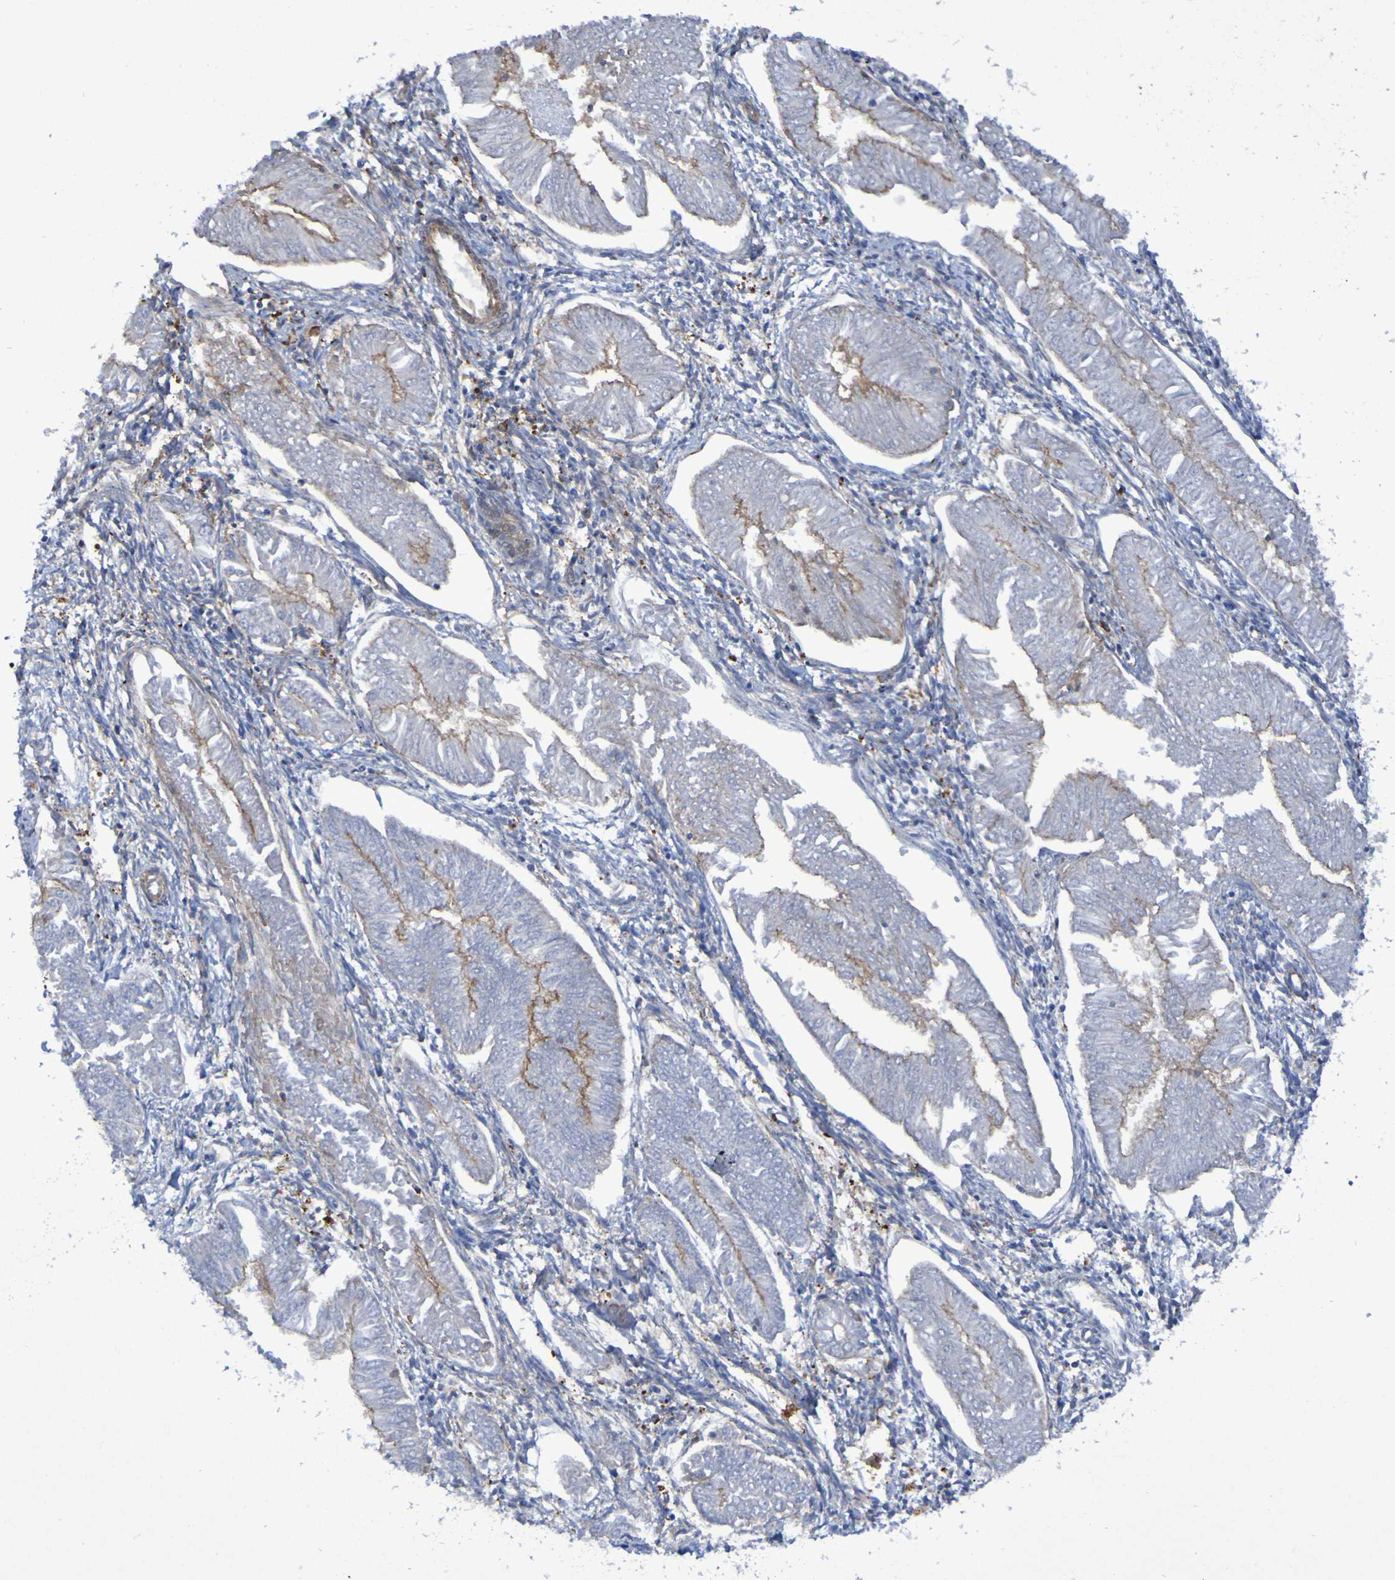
{"staining": {"intensity": "weak", "quantity": ">75%", "location": "cytoplasmic/membranous"}, "tissue": "endometrial cancer", "cell_type": "Tumor cells", "image_type": "cancer", "snomed": [{"axis": "morphology", "description": "Adenocarcinoma, NOS"}, {"axis": "topography", "description": "Endometrium"}], "caption": "The micrograph reveals staining of adenocarcinoma (endometrial), revealing weak cytoplasmic/membranous protein staining (brown color) within tumor cells.", "gene": "SCRG1", "patient": {"sex": "female", "age": 53}}